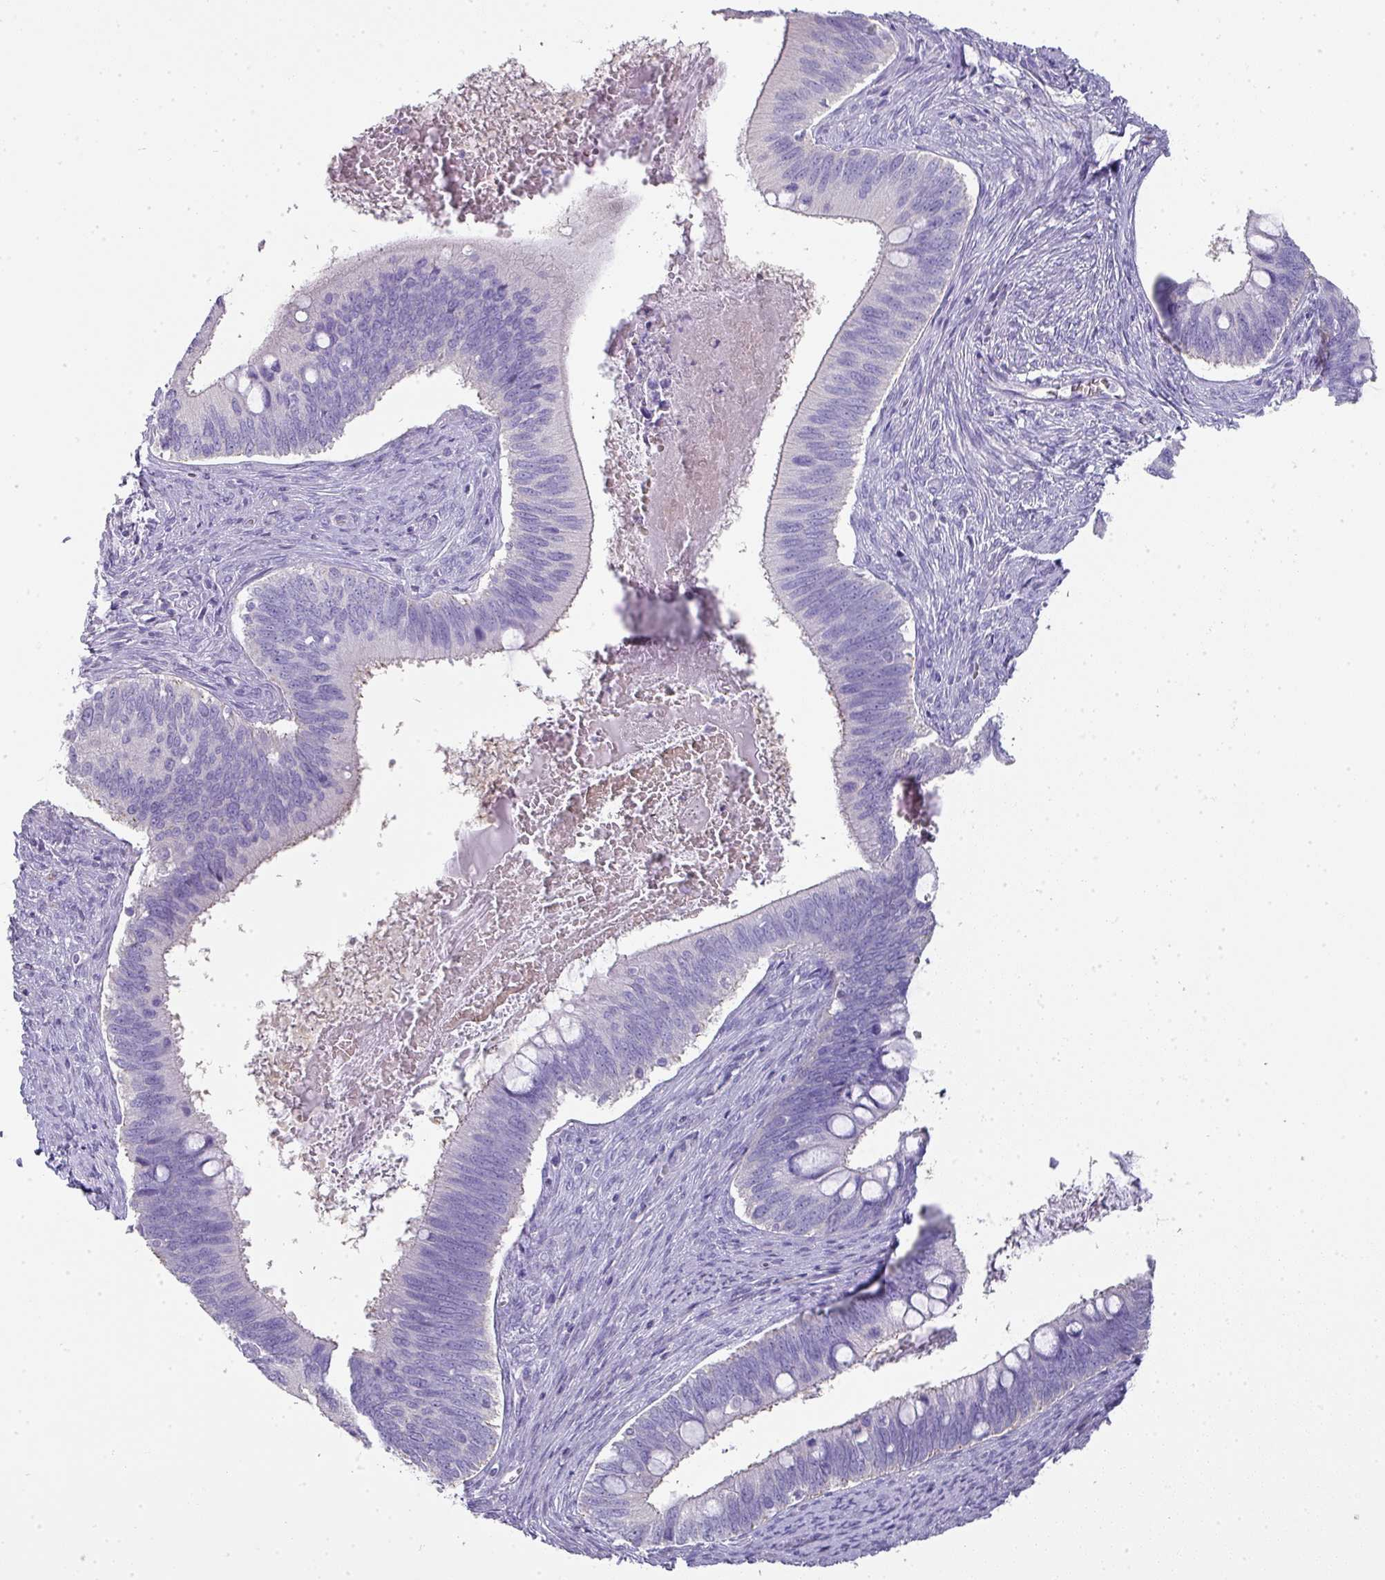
{"staining": {"intensity": "negative", "quantity": "none", "location": "none"}, "tissue": "cervical cancer", "cell_type": "Tumor cells", "image_type": "cancer", "snomed": [{"axis": "morphology", "description": "Adenocarcinoma, NOS"}, {"axis": "topography", "description": "Cervix"}], "caption": "Immunohistochemistry histopathology image of neoplastic tissue: adenocarcinoma (cervical) stained with DAB demonstrates no significant protein positivity in tumor cells. The staining was performed using DAB (3,3'-diaminobenzidine) to visualize the protein expression in brown, while the nuclei were stained in blue with hematoxylin (Magnification: 20x).", "gene": "GLI4", "patient": {"sex": "female", "age": 42}}